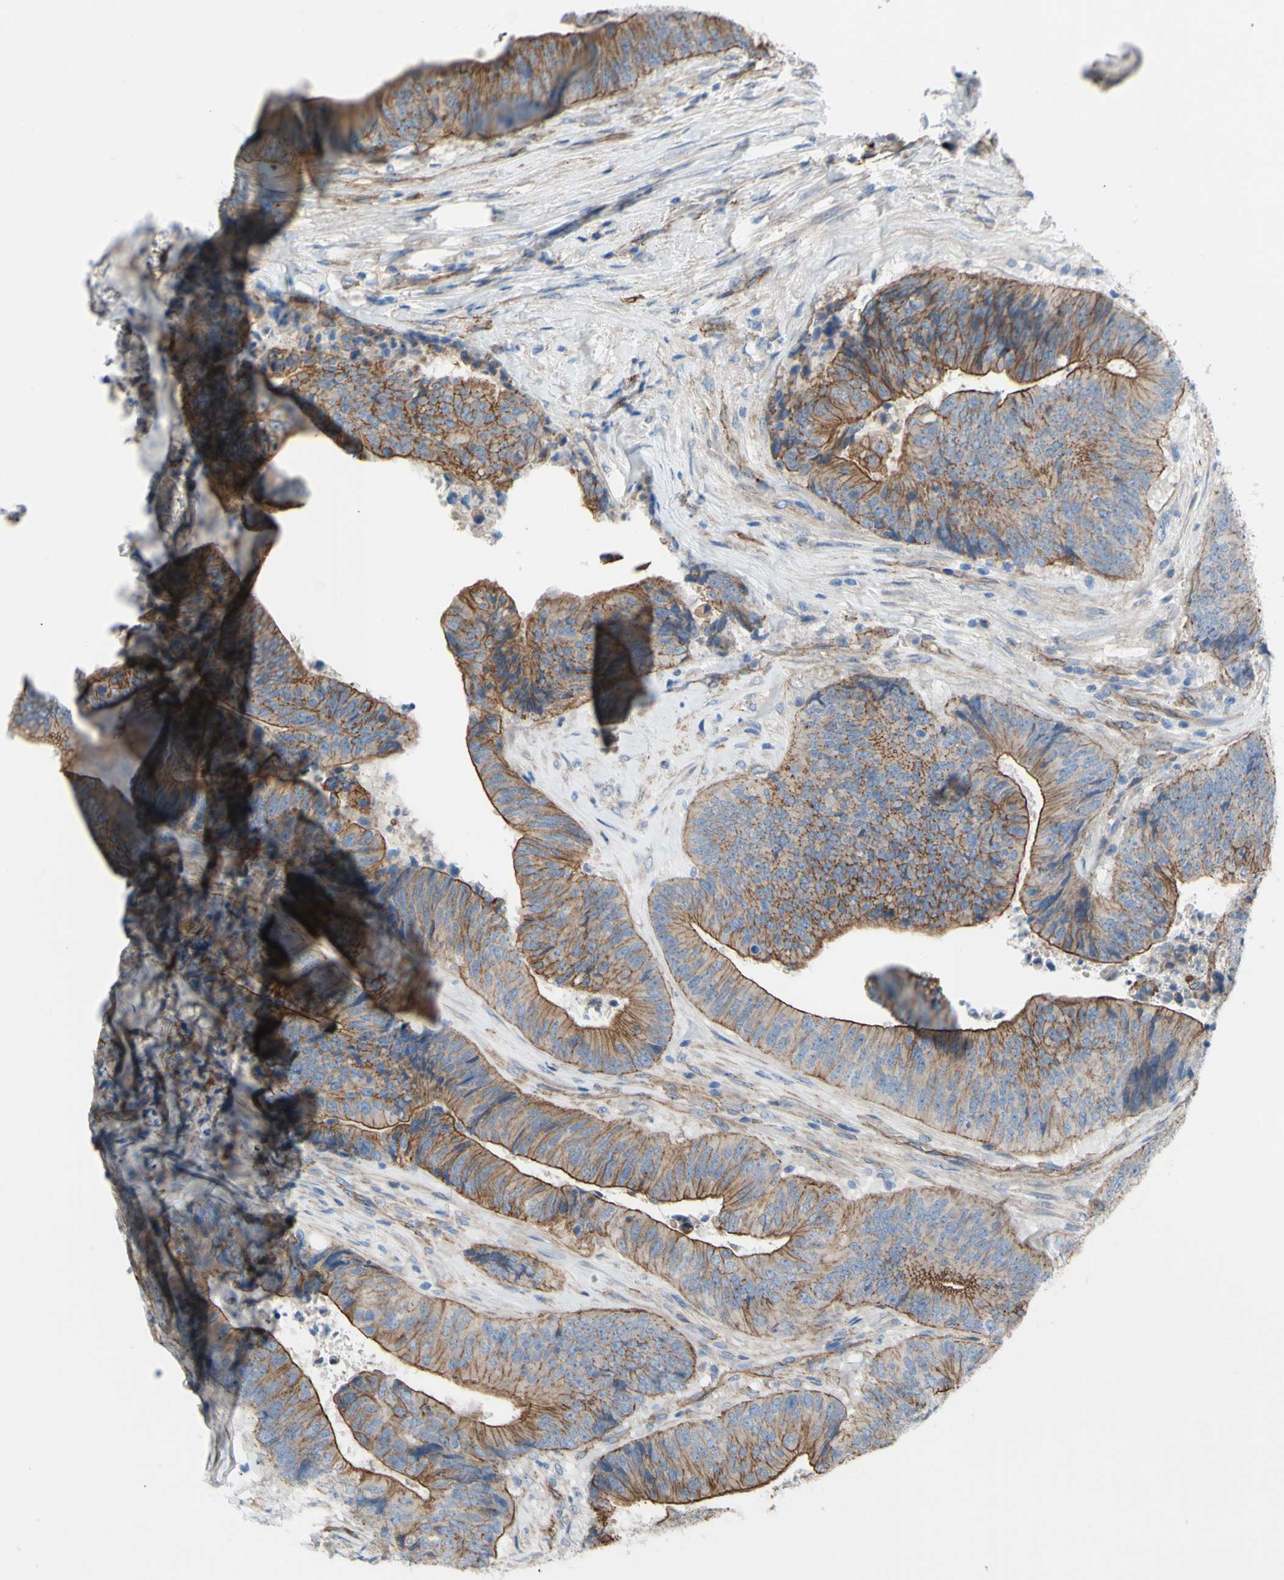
{"staining": {"intensity": "moderate", "quantity": ">75%", "location": "cytoplasmic/membranous"}, "tissue": "colorectal cancer", "cell_type": "Tumor cells", "image_type": "cancer", "snomed": [{"axis": "morphology", "description": "Adenocarcinoma, NOS"}, {"axis": "topography", "description": "Rectum"}], "caption": "Immunohistochemistry histopathology image of colorectal cancer stained for a protein (brown), which exhibits medium levels of moderate cytoplasmic/membranous staining in approximately >75% of tumor cells.", "gene": "TPBG", "patient": {"sex": "male", "age": 72}}